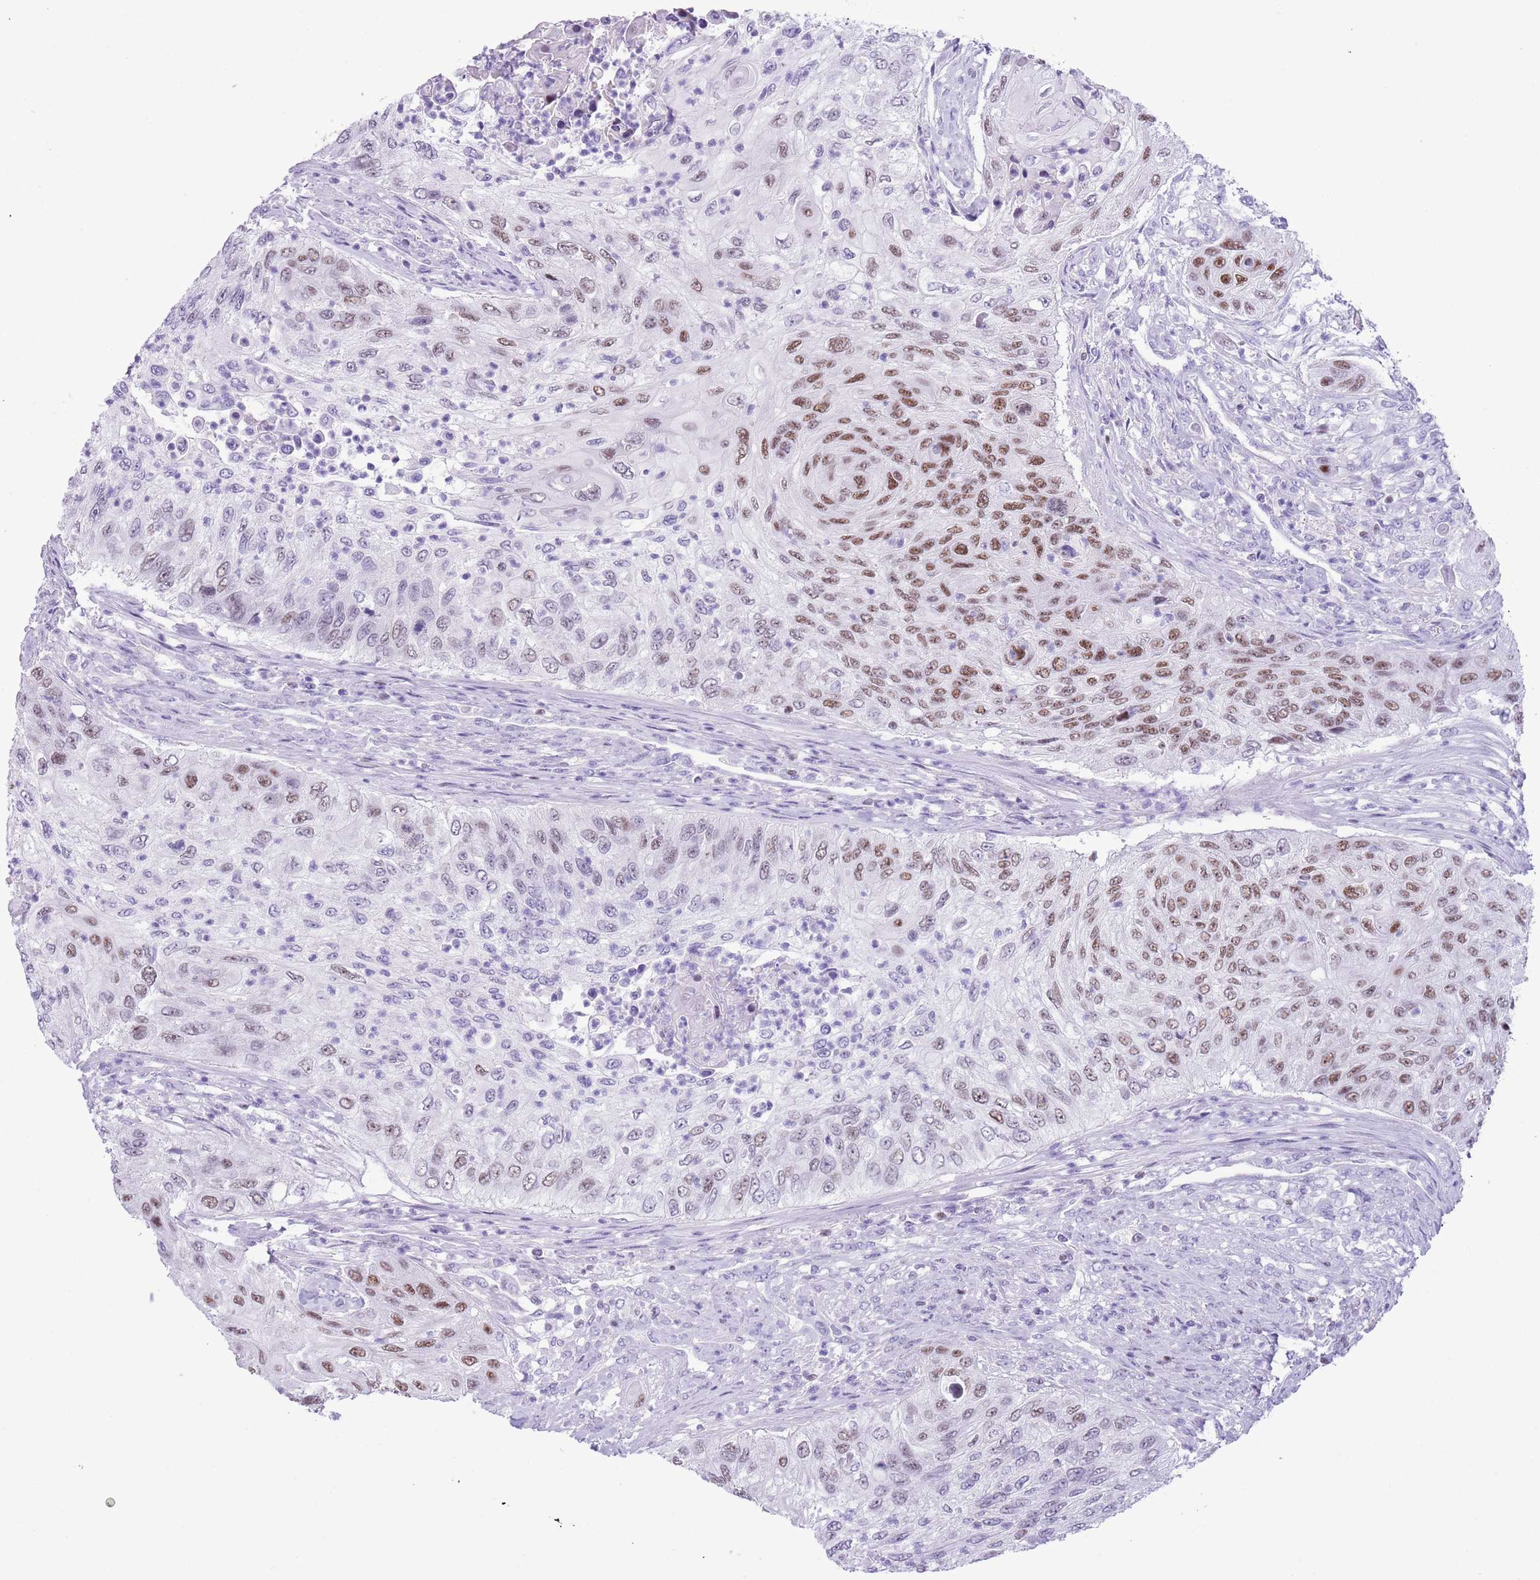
{"staining": {"intensity": "moderate", "quantity": "<25%", "location": "nuclear"}, "tissue": "urothelial cancer", "cell_type": "Tumor cells", "image_type": "cancer", "snomed": [{"axis": "morphology", "description": "Urothelial carcinoma, High grade"}, {"axis": "topography", "description": "Urinary bladder"}], "caption": "This micrograph displays immunohistochemistry staining of human high-grade urothelial carcinoma, with low moderate nuclear expression in approximately <25% of tumor cells.", "gene": "BCL11B", "patient": {"sex": "female", "age": 60}}